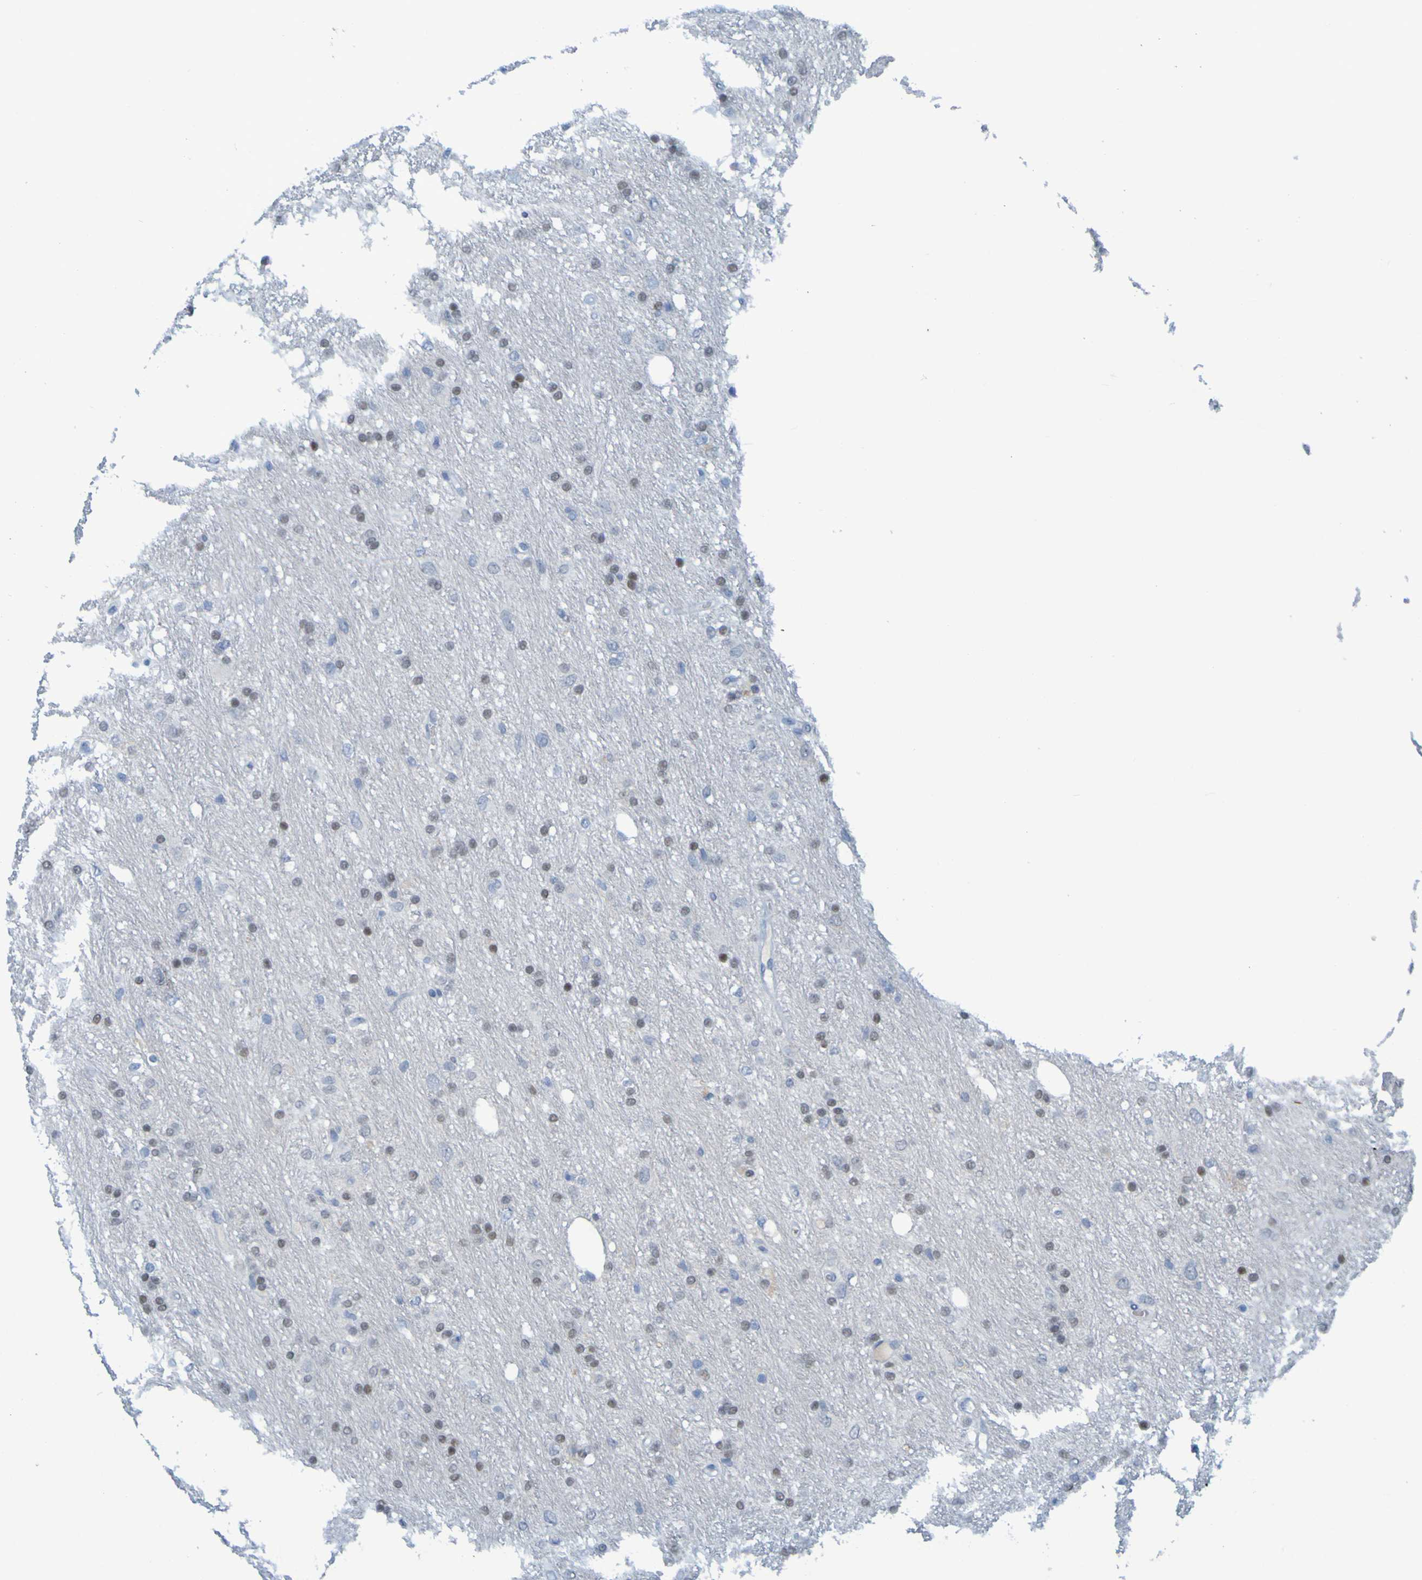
{"staining": {"intensity": "negative", "quantity": "none", "location": "none"}, "tissue": "glioma", "cell_type": "Tumor cells", "image_type": "cancer", "snomed": [{"axis": "morphology", "description": "Glioma, malignant, Low grade"}, {"axis": "topography", "description": "Brain"}], "caption": "A photomicrograph of malignant glioma (low-grade) stained for a protein shows no brown staining in tumor cells.", "gene": "USP36", "patient": {"sex": "male", "age": 77}}